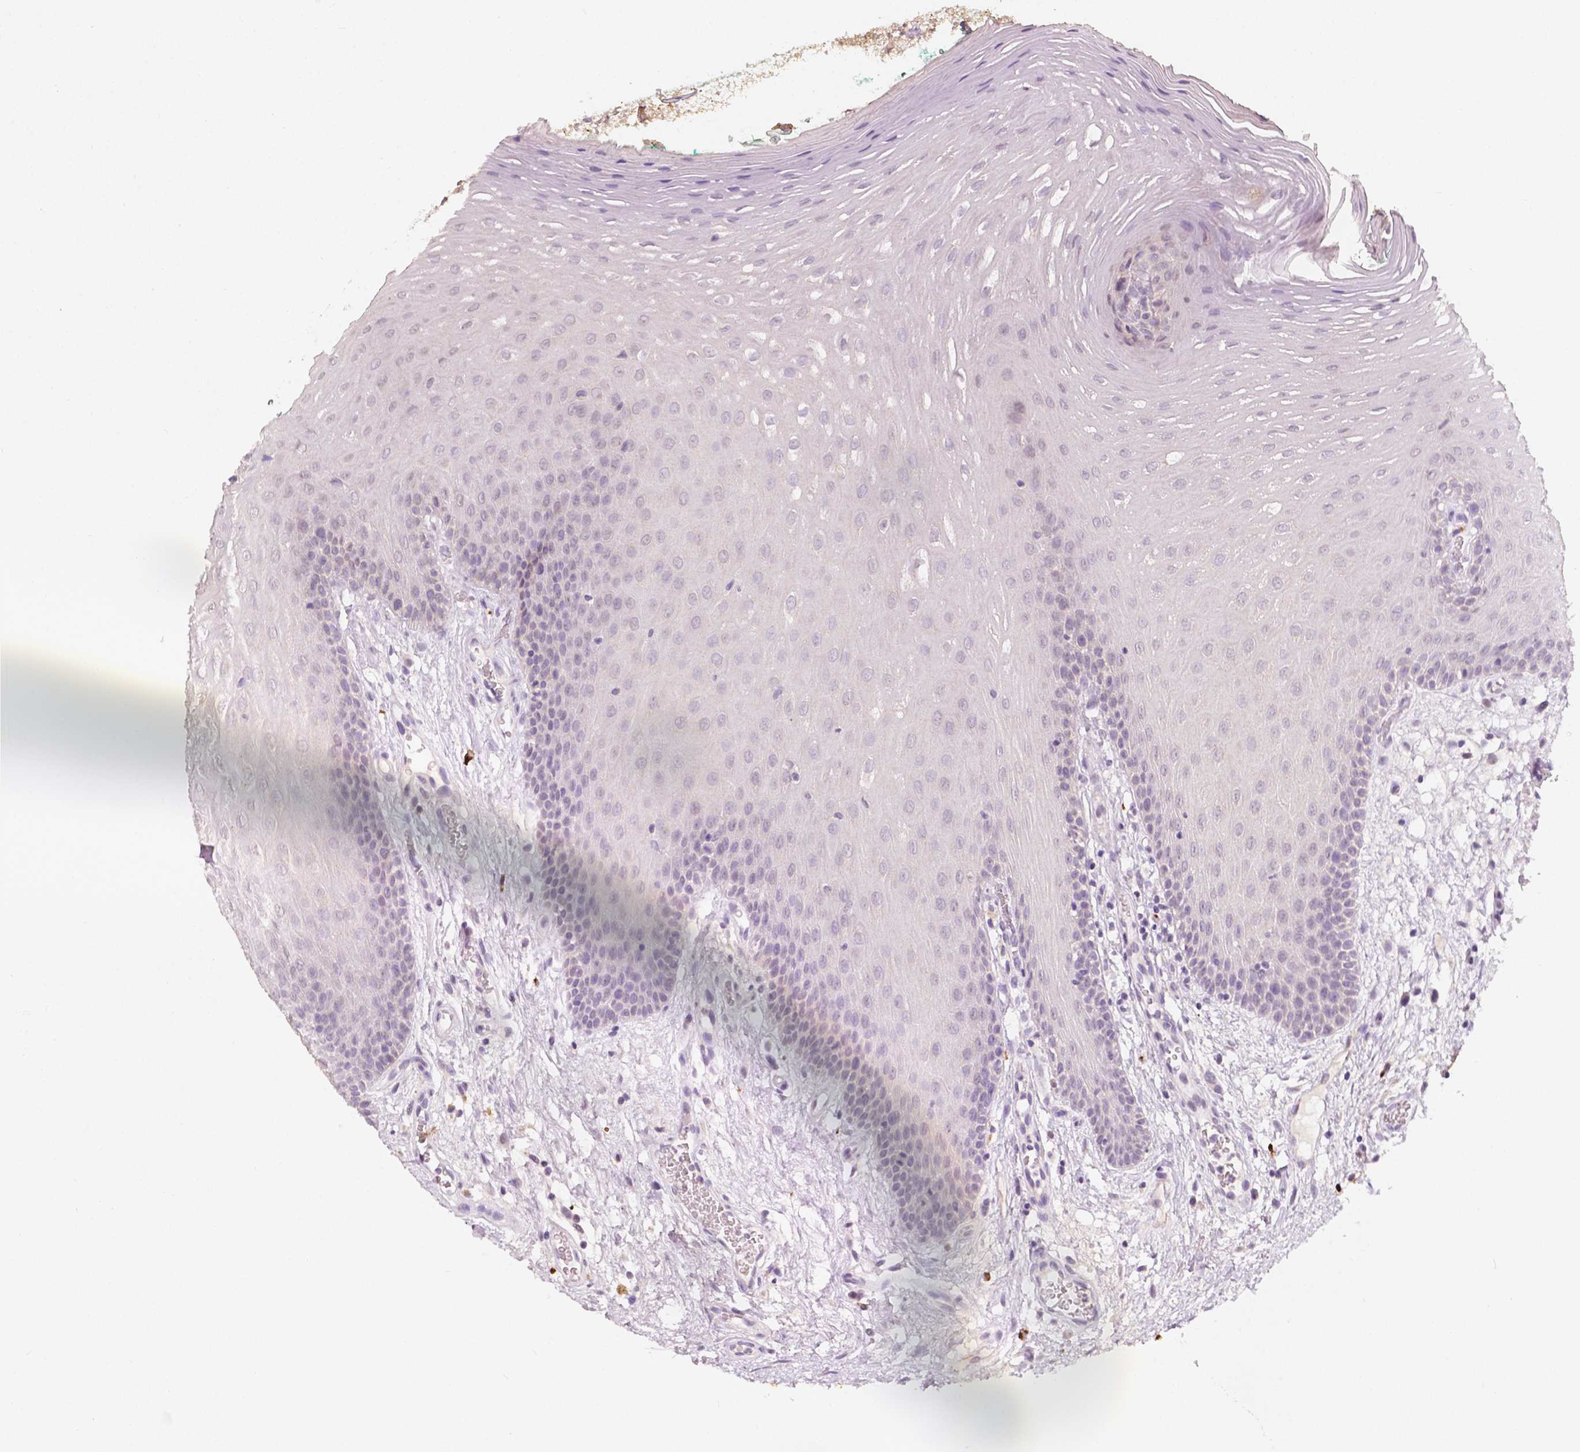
{"staining": {"intensity": "negative", "quantity": "none", "location": "none"}, "tissue": "oral mucosa", "cell_type": "Squamous epithelial cells", "image_type": "normal", "snomed": [{"axis": "morphology", "description": "Normal tissue, NOS"}, {"axis": "morphology", "description": "Squamous cell carcinoma, NOS"}, {"axis": "topography", "description": "Oral tissue"}, {"axis": "topography", "description": "Head-Neck"}], "caption": "High power microscopy image of an IHC image of benign oral mucosa, revealing no significant expression in squamous epithelial cells.", "gene": "SIRT2", "patient": {"sex": "male", "age": 78}}